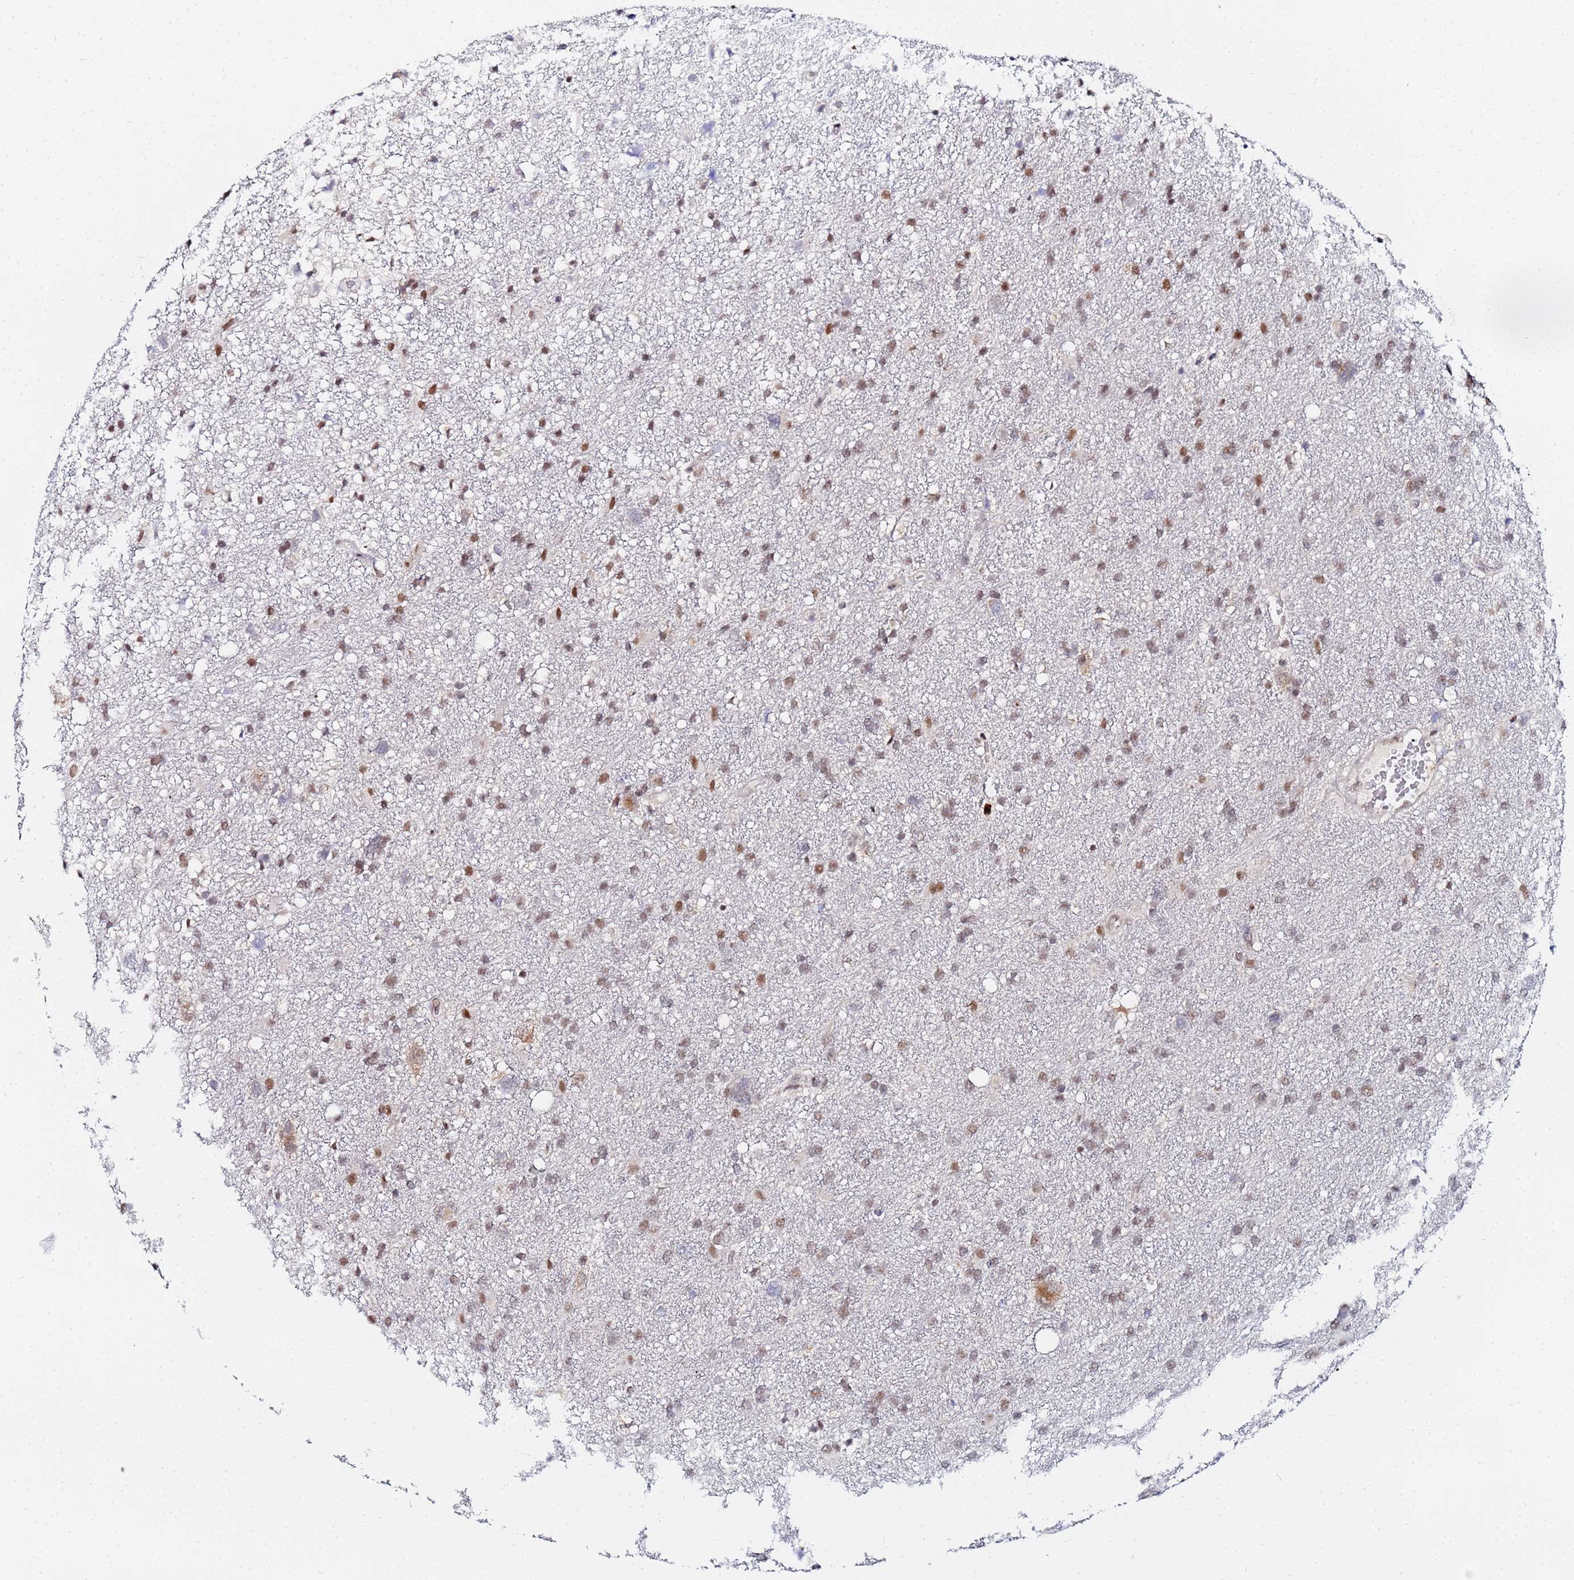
{"staining": {"intensity": "weak", "quantity": ">75%", "location": "nuclear"}, "tissue": "glioma", "cell_type": "Tumor cells", "image_type": "cancer", "snomed": [{"axis": "morphology", "description": "Glioma, malignant, High grade"}, {"axis": "topography", "description": "Brain"}], "caption": "Brown immunohistochemical staining in glioma reveals weak nuclear positivity in about >75% of tumor cells. The staining was performed using DAB (3,3'-diaminobenzidine), with brown indicating positive protein expression. Nuclei are stained blue with hematoxylin.", "gene": "MTCL1", "patient": {"sex": "male", "age": 61}}